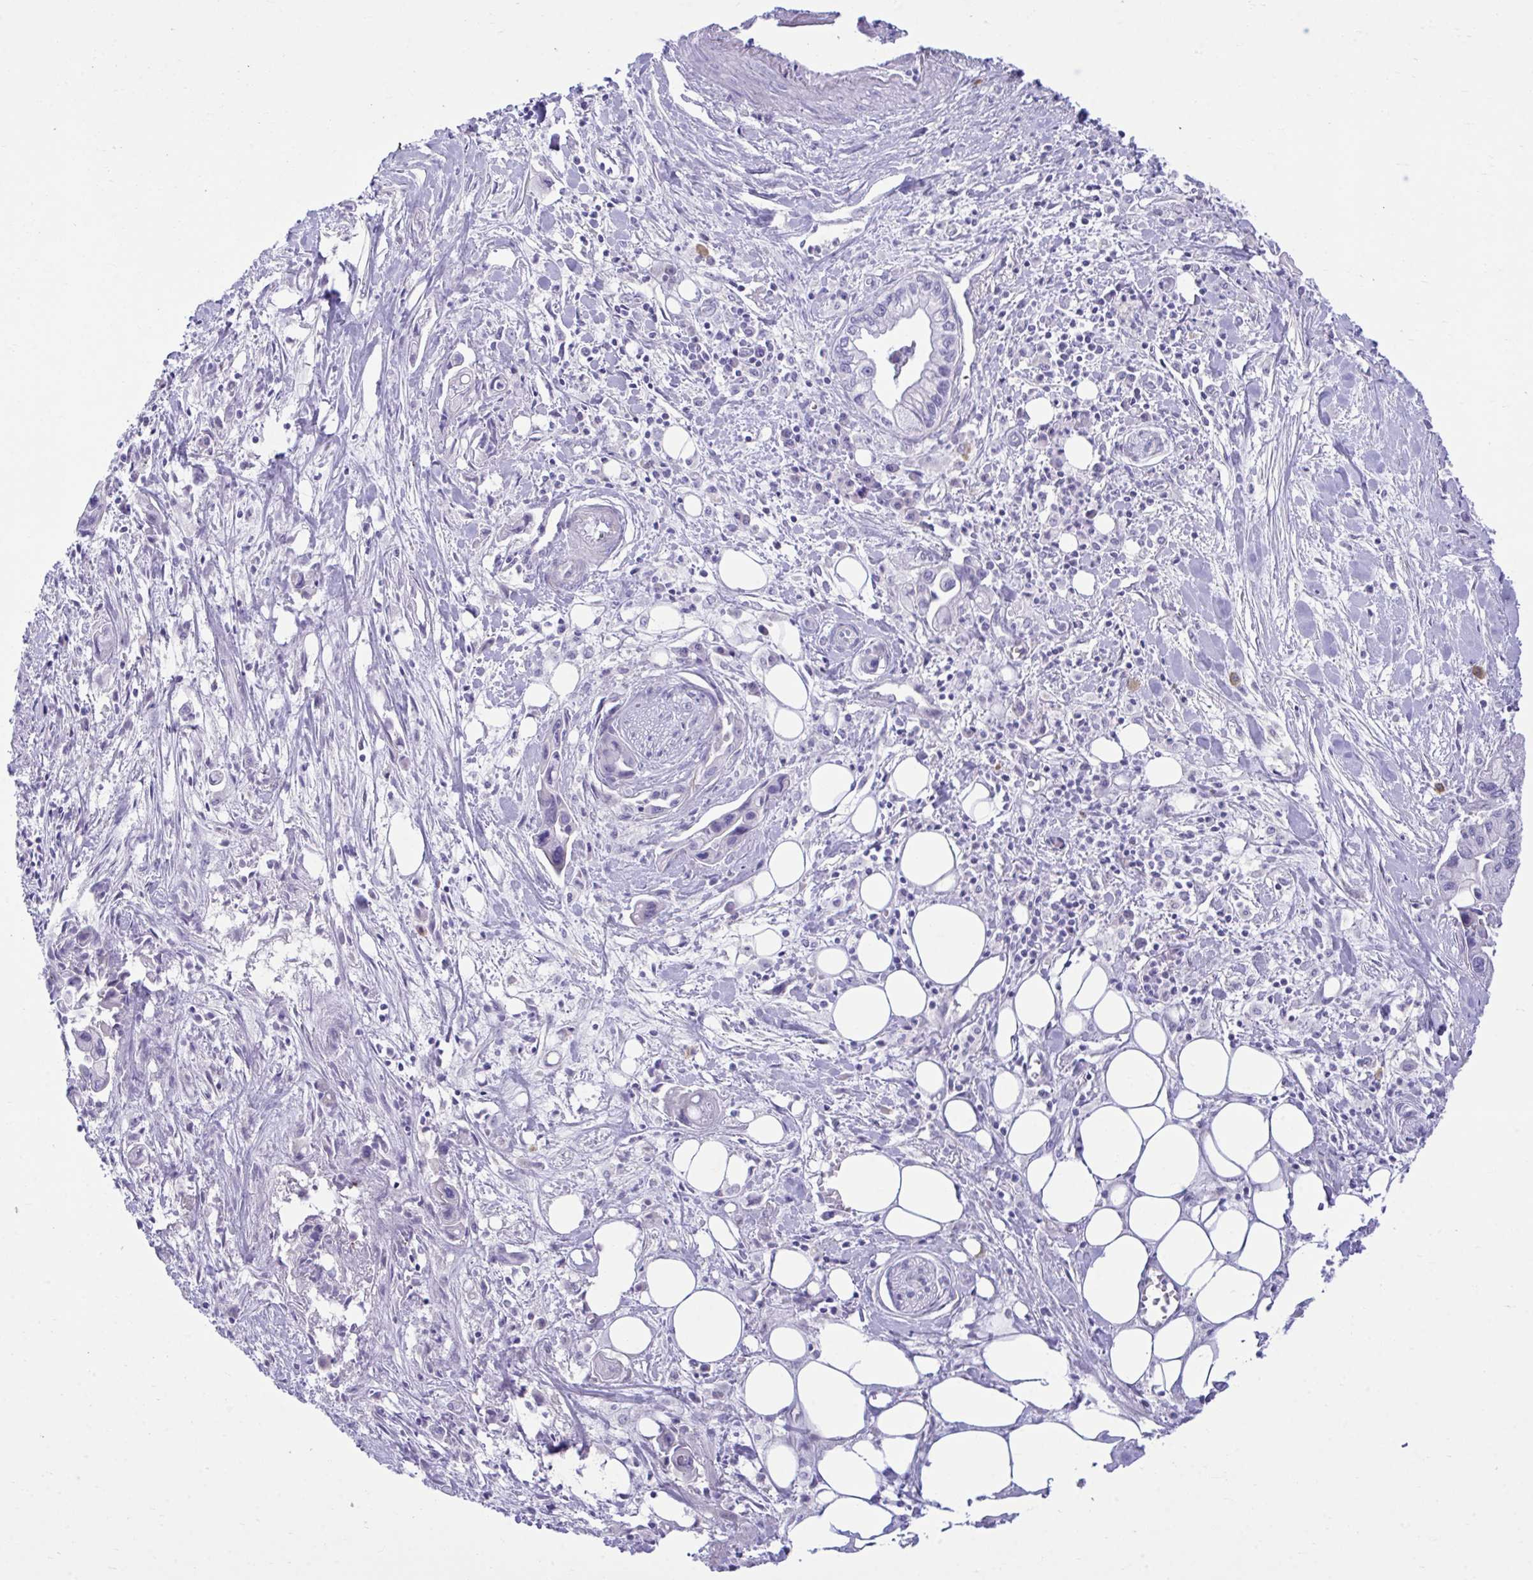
{"staining": {"intensity": "negative", "quantity": "none", "location": "none"}, "tissue": "pancreatic cancer", "cell_type": "Tumor cells", "image_type": "cancer", "snomed": [{"axis": "morphology", "description": "Adenocarcinoma, NOS"}, {"axis": "topography", "description": "Pancreas"}], "caption": "This is an IHC photomicrograph of human pancreatic cancer (adenocarcinoma). There is no expression in tumor cells.", "gene": "MED9", "patient": {"sex": "male", "age": 61}}